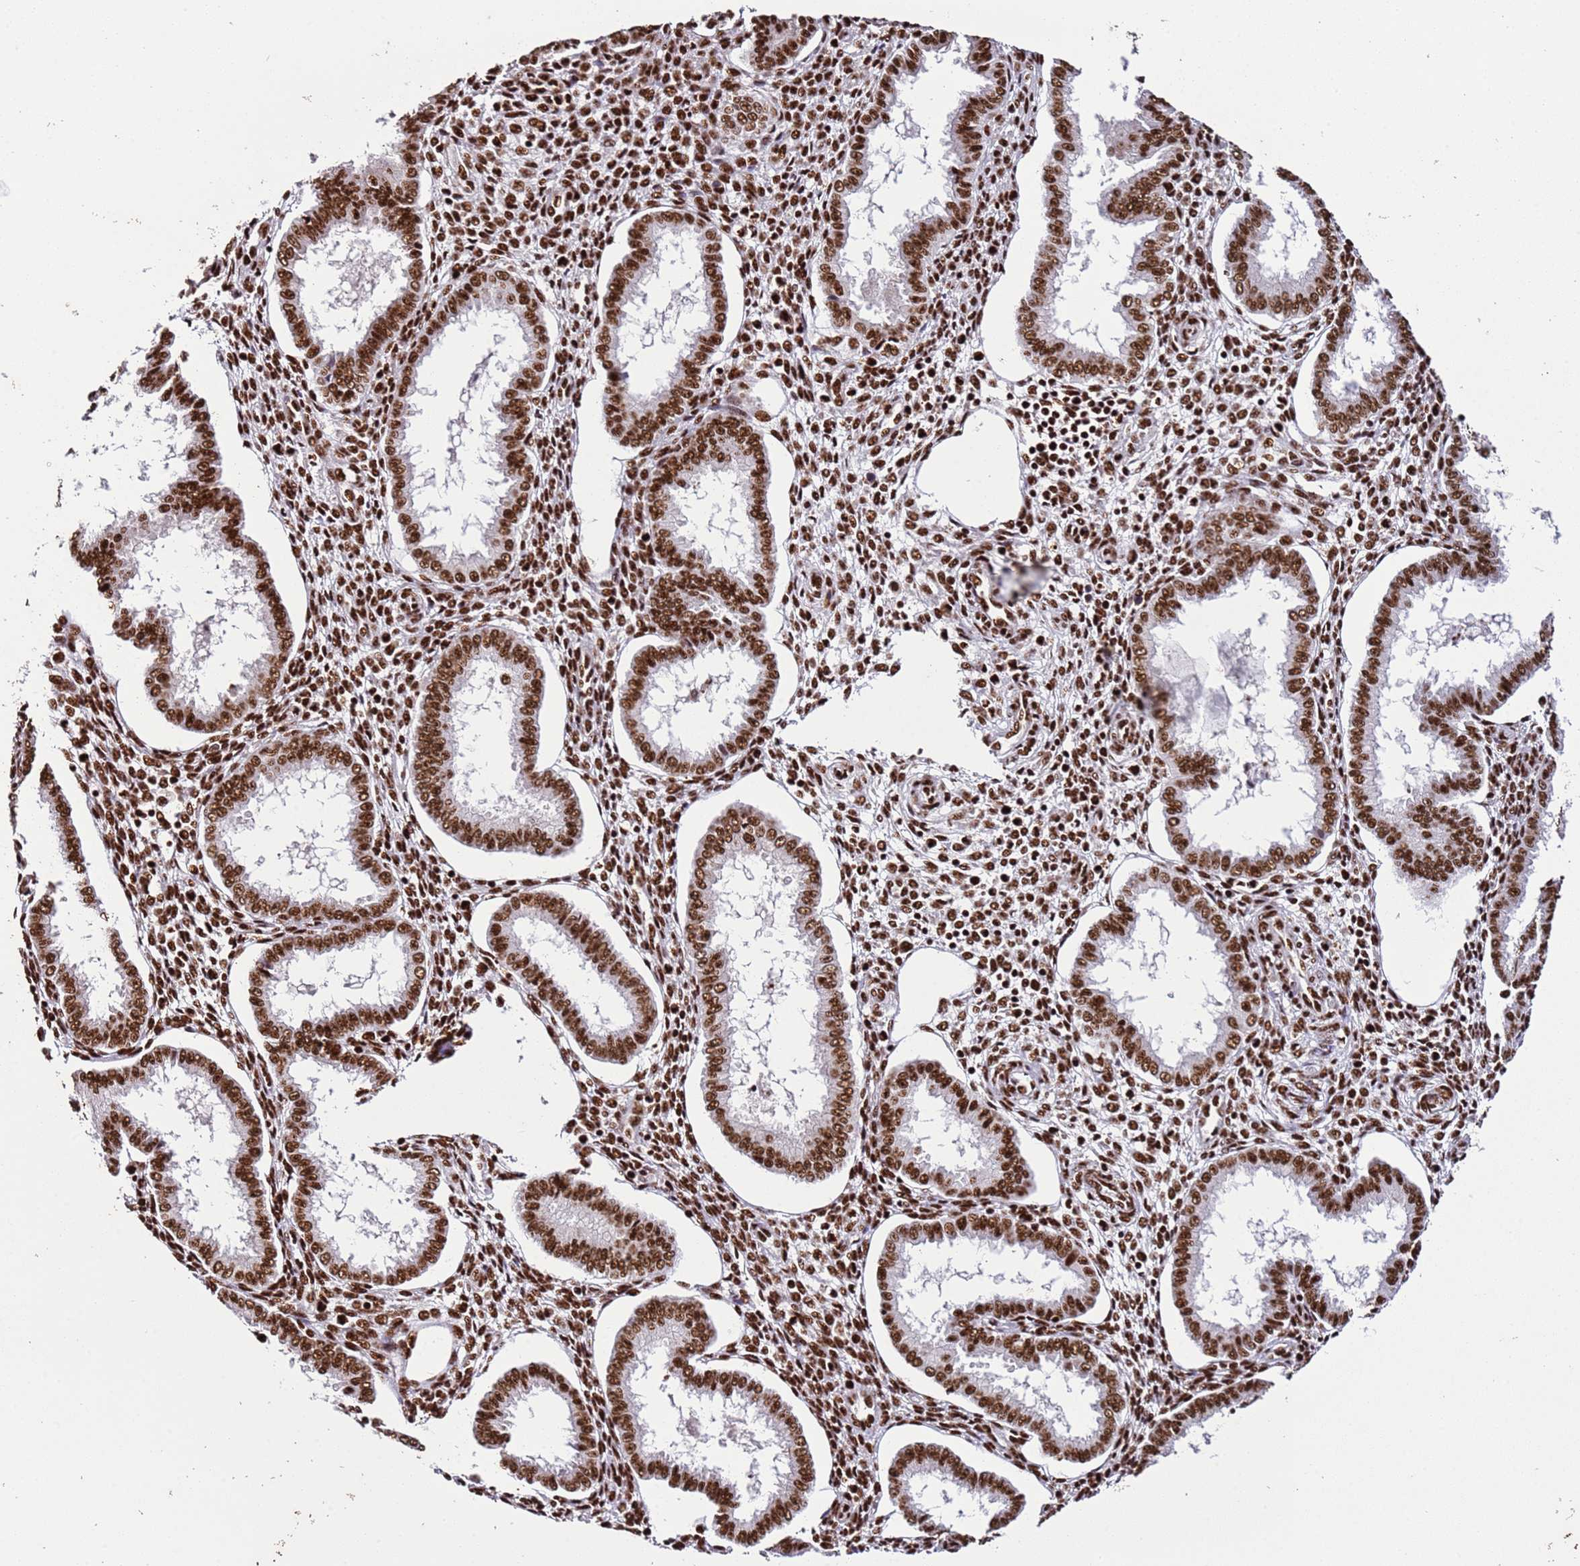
{"staining": {"intensity": "strong", "quantity": ">75%", "location": "nuclear"}, "tissue": "endometrium", "cell_type": "Cells in endometrial stroma", "image_type": "normal", "snomed": [{"axis": "morphology", "description": "Normal tissue, NOS"}, {"axis": "topography", "description": "Endometrium"}], "caption": "A brown stain highlights strong nuclear staining of a protein in cells in endometrial stroma of benign human endometrium.", "gene": "C6orf226", "patient": {"sex": "female", "age": 24}}